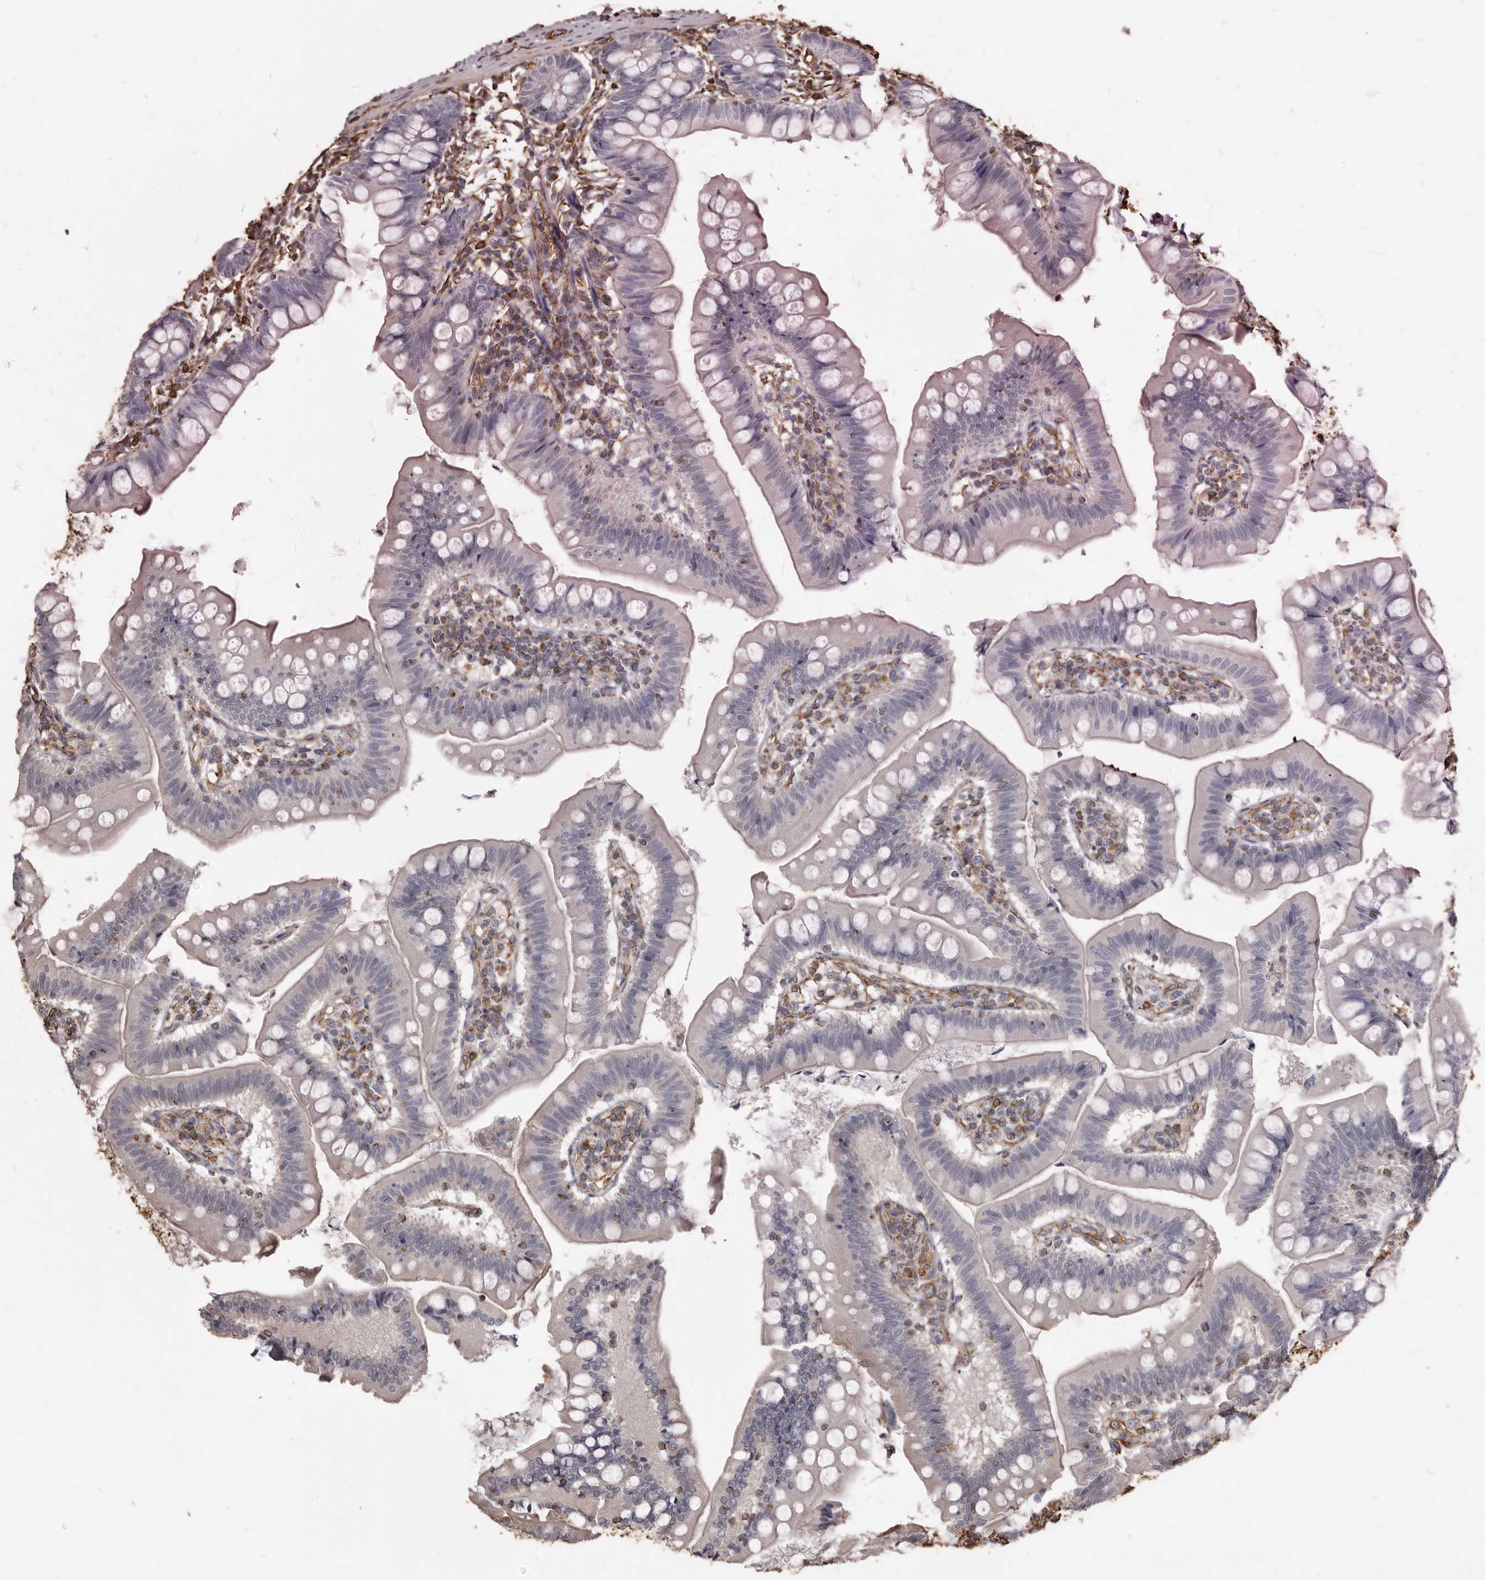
{"staining": {"intensity": "negative", "quantity": "none", "location": "none"}, "tissue": "small intestine", "cell_type": "Glandular cells", "image_type": "normal", "snomed": [{"axis": "morphology", "description": "Normal tissue, NOS"}, {"axis": "topography", "description": "Small intestine"}], "caption": "Protein analysis of unremarkable small intestine displays no significant positivity in glandular cells.", "gene": "MTURN", "patient": {"sex": "male", "age": 7}}